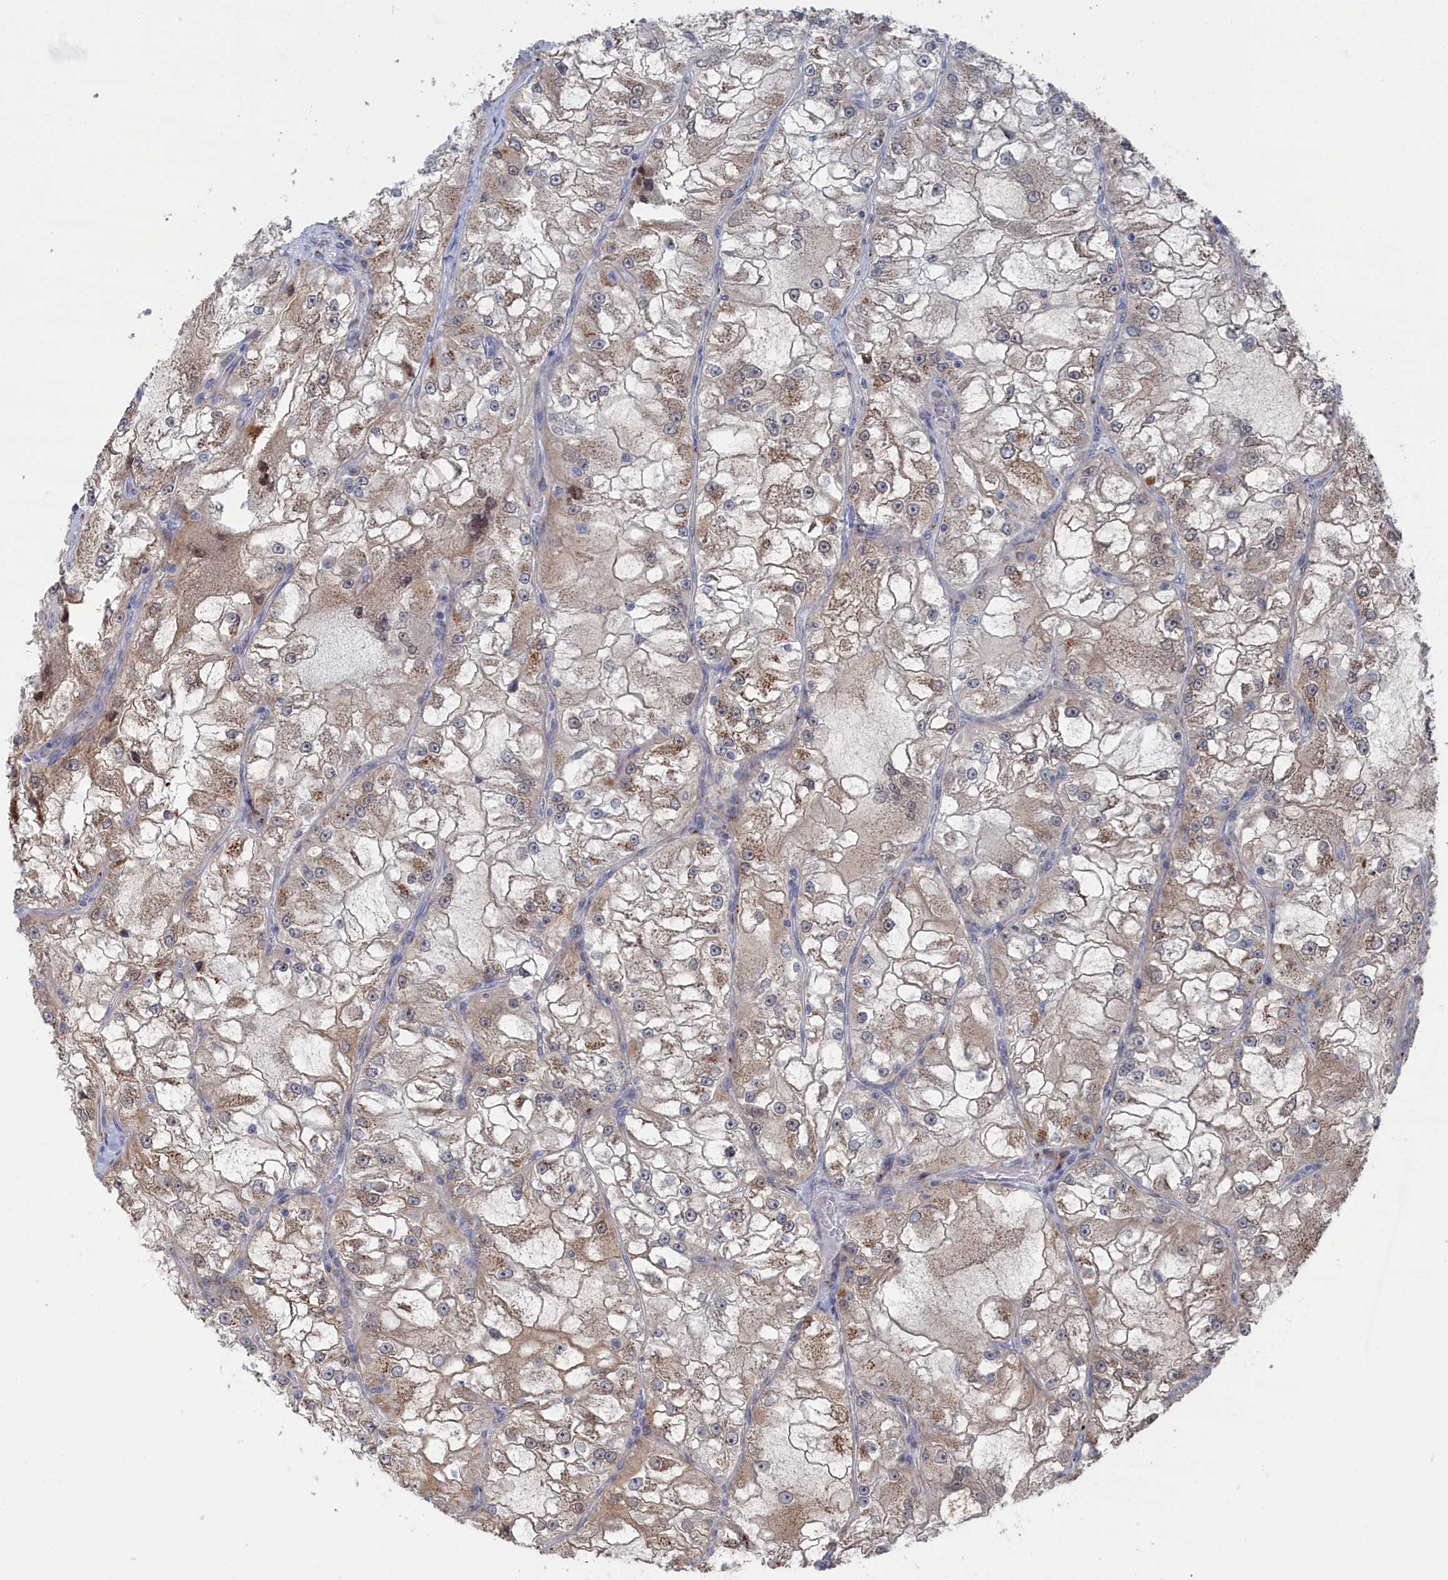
{"staining": {"intensity": "moderate", "quantity": "25%-75%", "location": "cytoplasmic/membranous"}, "tissue": "renal cancer", "cell_type": "Tumor cells", "image_type": "cancer", "snomed": [{"axis": "morphology", "description": "Adenocarcinoma, NOS"}, {"axis": "topography", "description": "Kidney"}], "caption": "The micrograph demonstrates immunohistochemical staining of renal cancer. There is moderate cytoplasmic/membranous staining is identified in about 25%-75% of tumor cells. The staining was performed using DAB, with brown indicating positive protein expression. Nuclei are stained blue with hematoxylin.", "gene": "IRX1", "patient": {"sex": "female", "age": 72}}